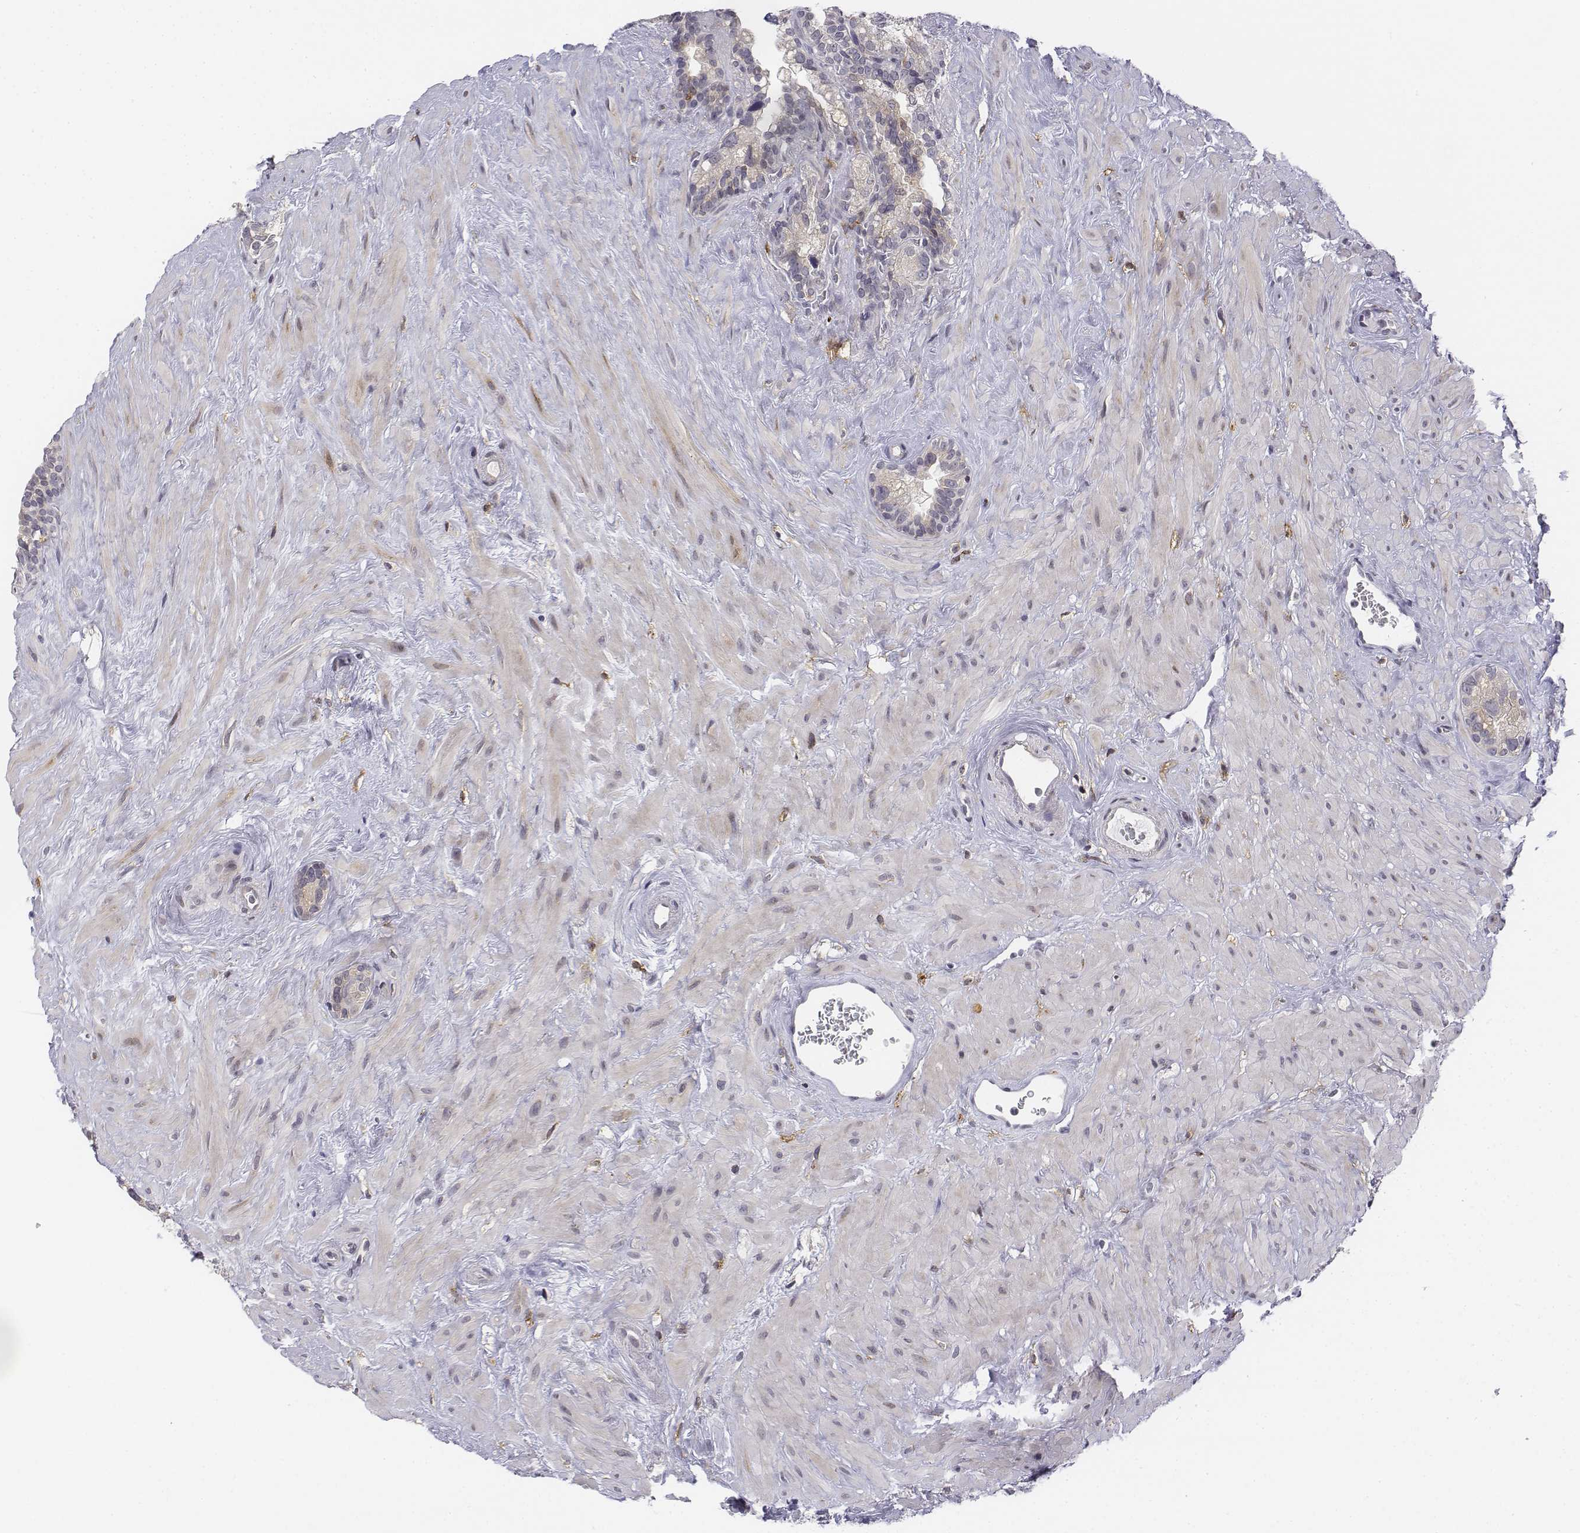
{"staining": {"intensity": "negative", "quantity": "none", "location": "none"}, "tissue": "seminal vesicle", "cell_type": "Glandular cells", "image_type": "normal", "snomed": [{"axis": "morphology", "description": "Normal tissue, NOS"}, {"axis": "topography", "description": "Seminal veicle"}], "caption": "Immunohistochemistry photomicrograph of benign seminal vesicle stained for a protein (brown), which reveals no staining in glandular cells.", "gene": "CD14", "patient": {"sex": "male", "age": 71}}